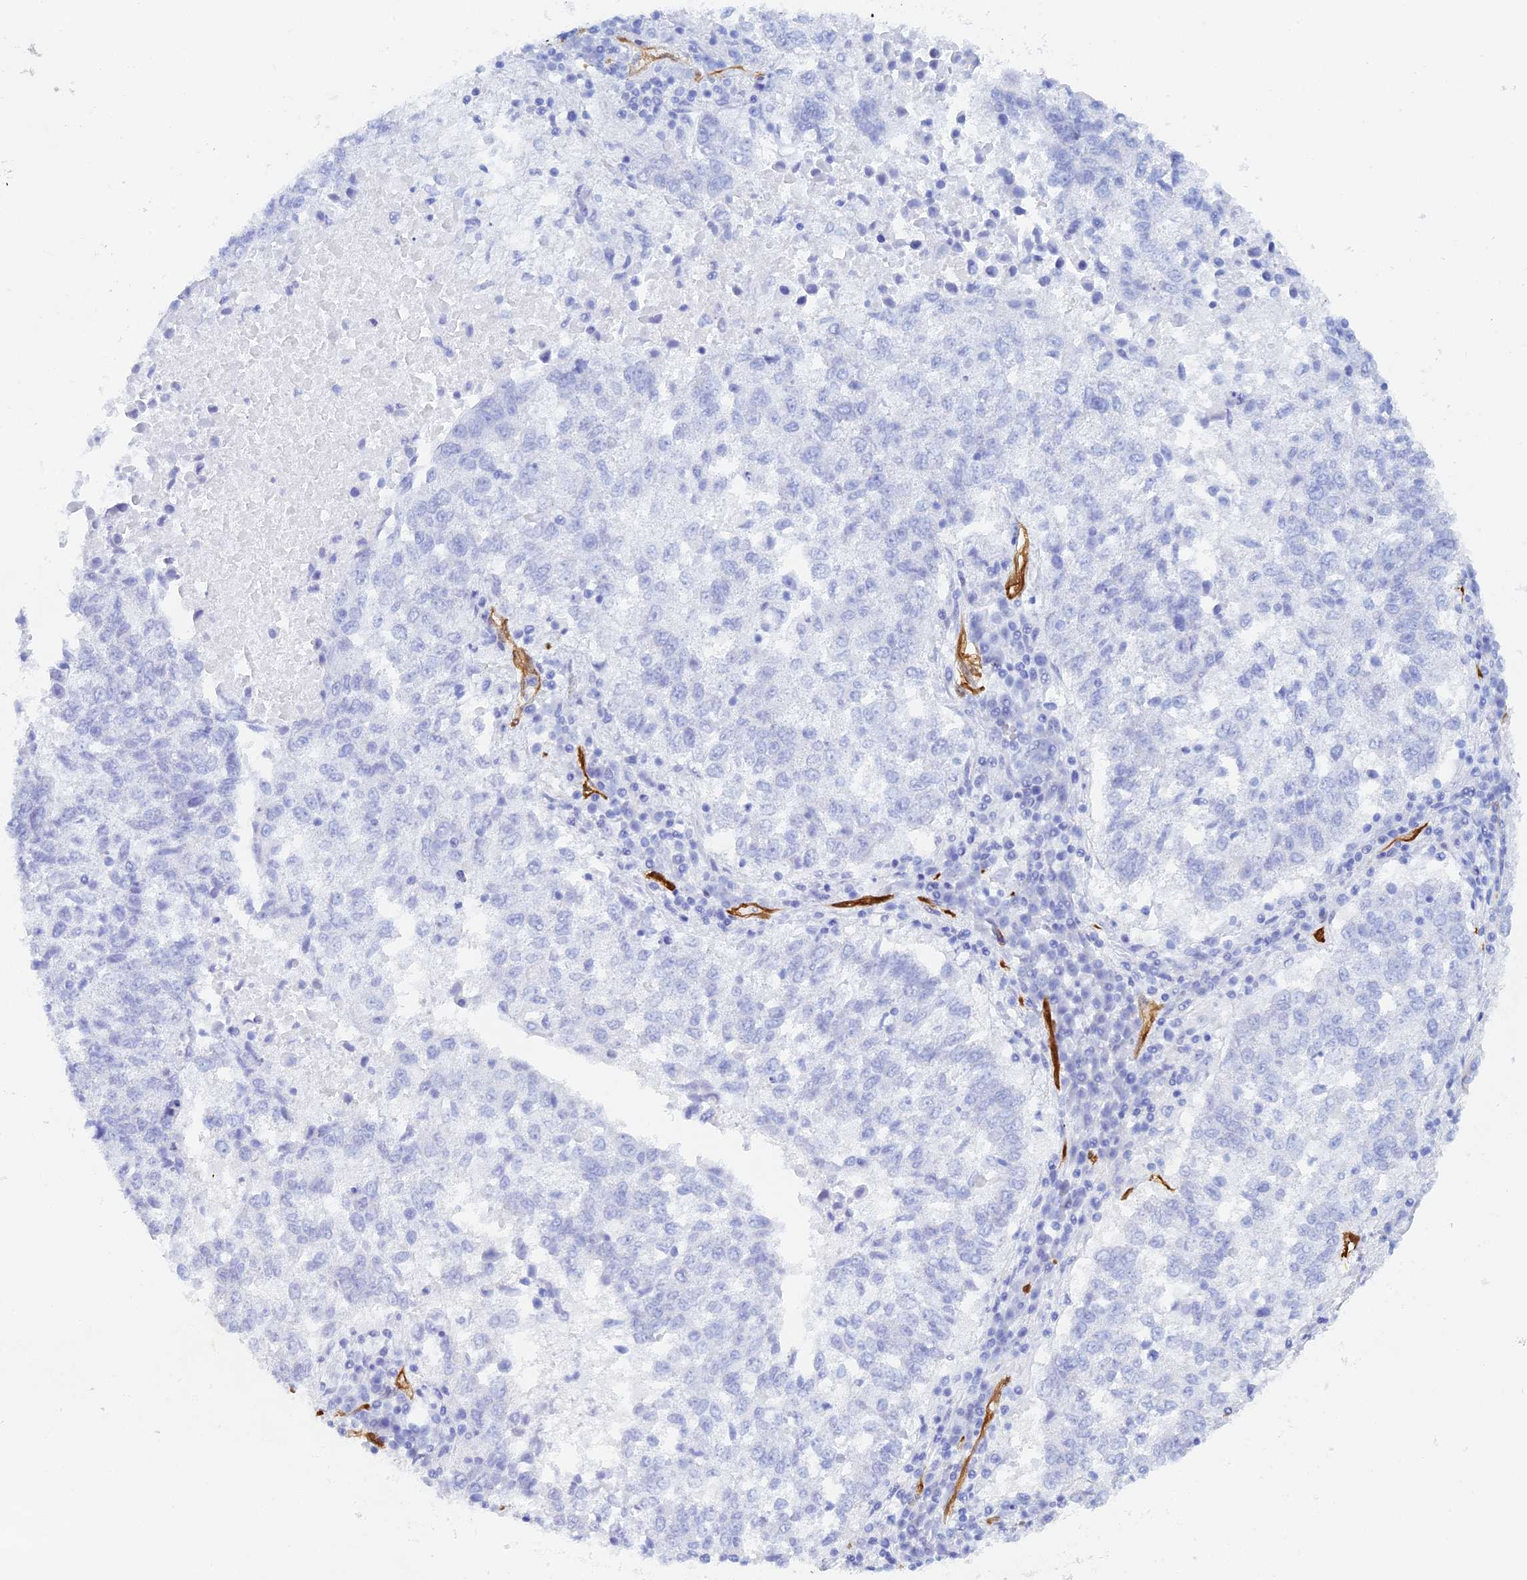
{"staining": {"intensity": "negative", "quantity": "none", "location": "none"}, "tissue": "lung cancer", "cell_type": "Tumor cells", "image_type": "cancer", "snomed": [{"axis": "morphology", "description": "Squamous cell carcinoma, NOS"}, {"axis": "topography", "description": "Lung"}], "caption": "Immunohistochemistry of human lung squamous cell carcinoma exhibits no positivity in tumor cells.", "gene": "CRIP2", "patient": {"sex": "male", "age": 73}}